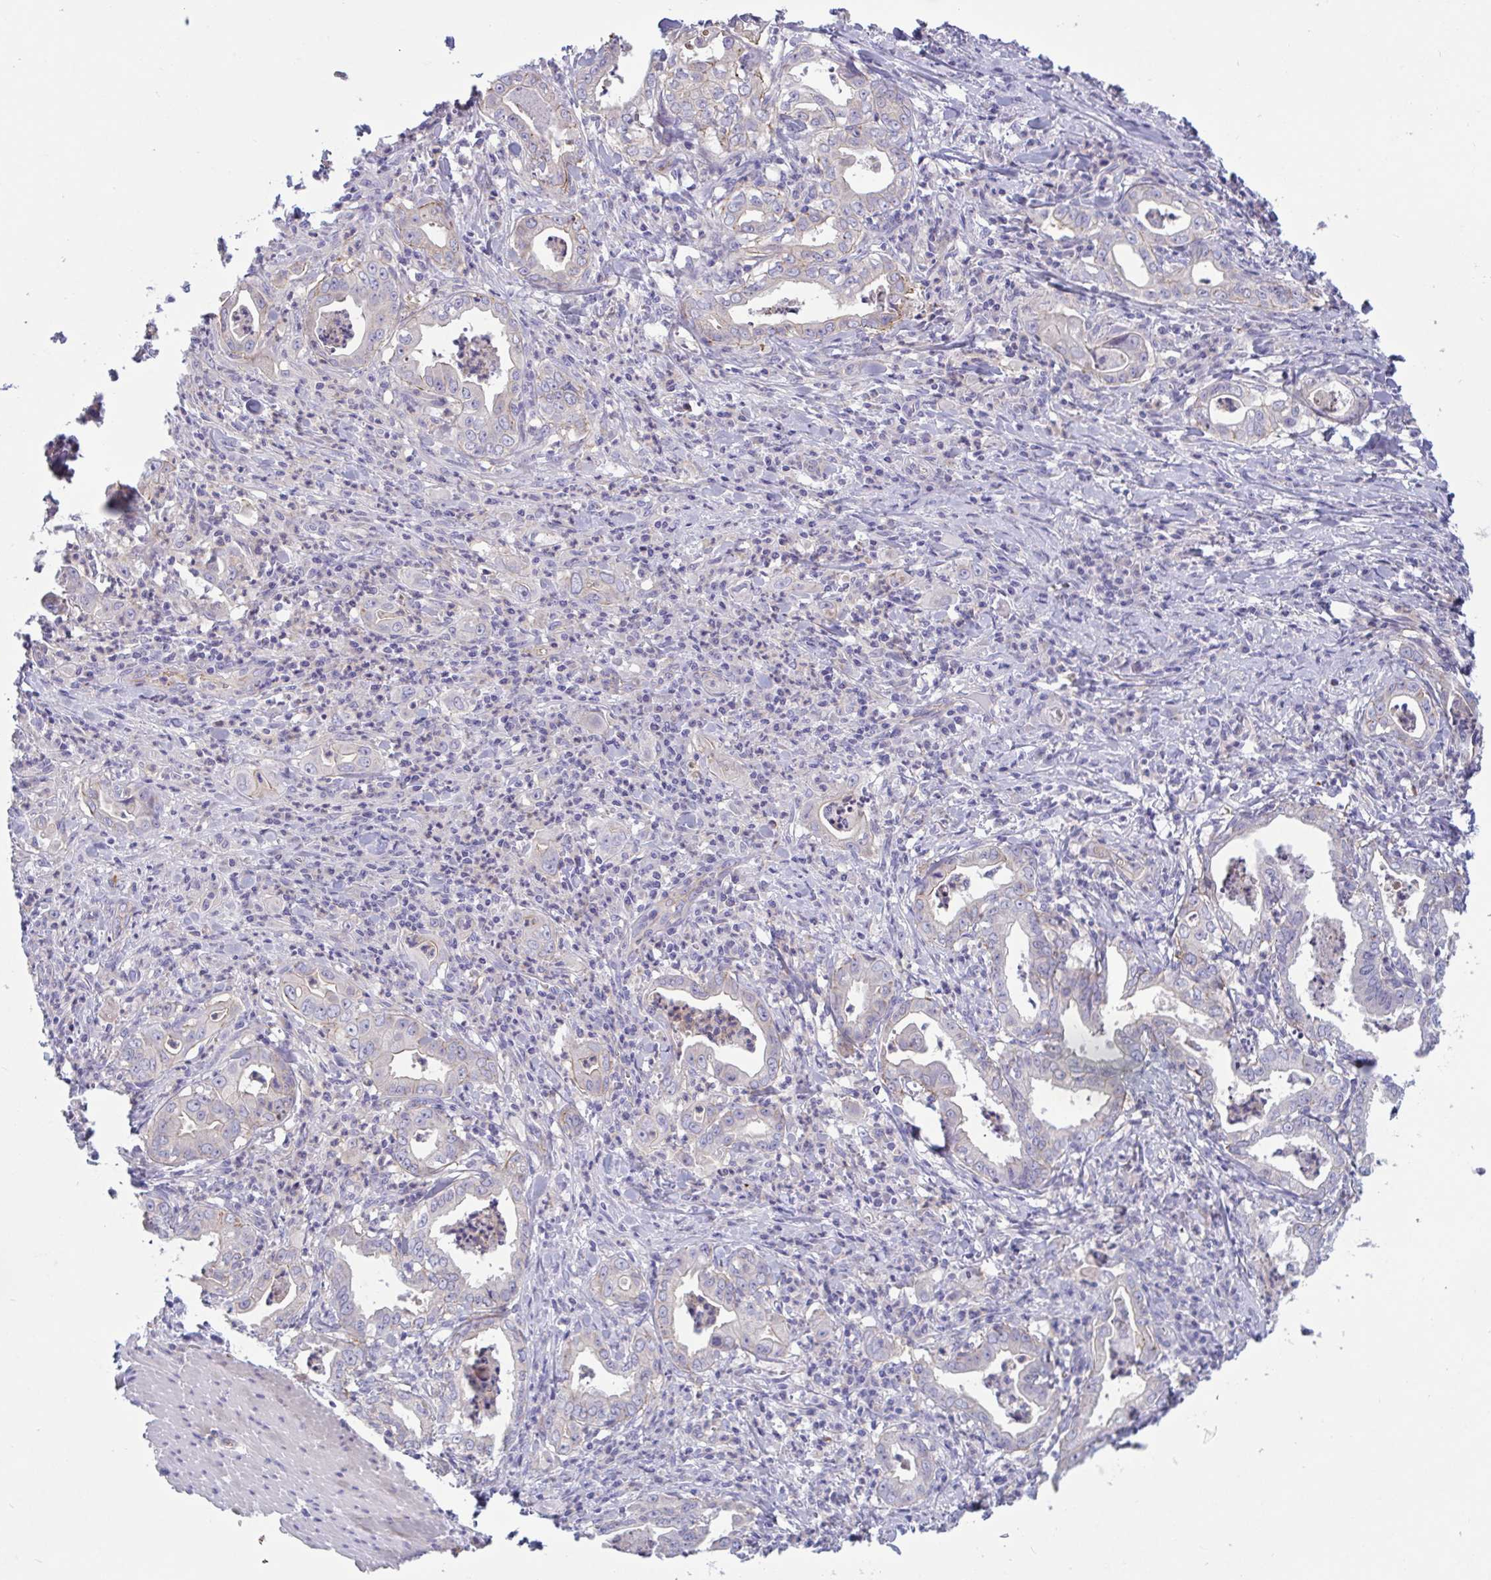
{"staining": {"intensity": "negative", "quantity": "none", "location": "none"}, "tissue": "stomach cancer", "cell_type": "Tumor cells", "image_type": "cancer", "snomed": [{"axis": "morphology", "description": "Adenocarcinoma, NOS"}, {"axis": "topography", "description": "Stomach, upper"}], "caption": "DAB immunohistochemical staining of human stomach adenocarcinoma demonstrates no significant staining in tumor cells. Nuclei are stained in blue.", "gene": "OXLD1", "patient": {"sex": "female", "age": 79}}